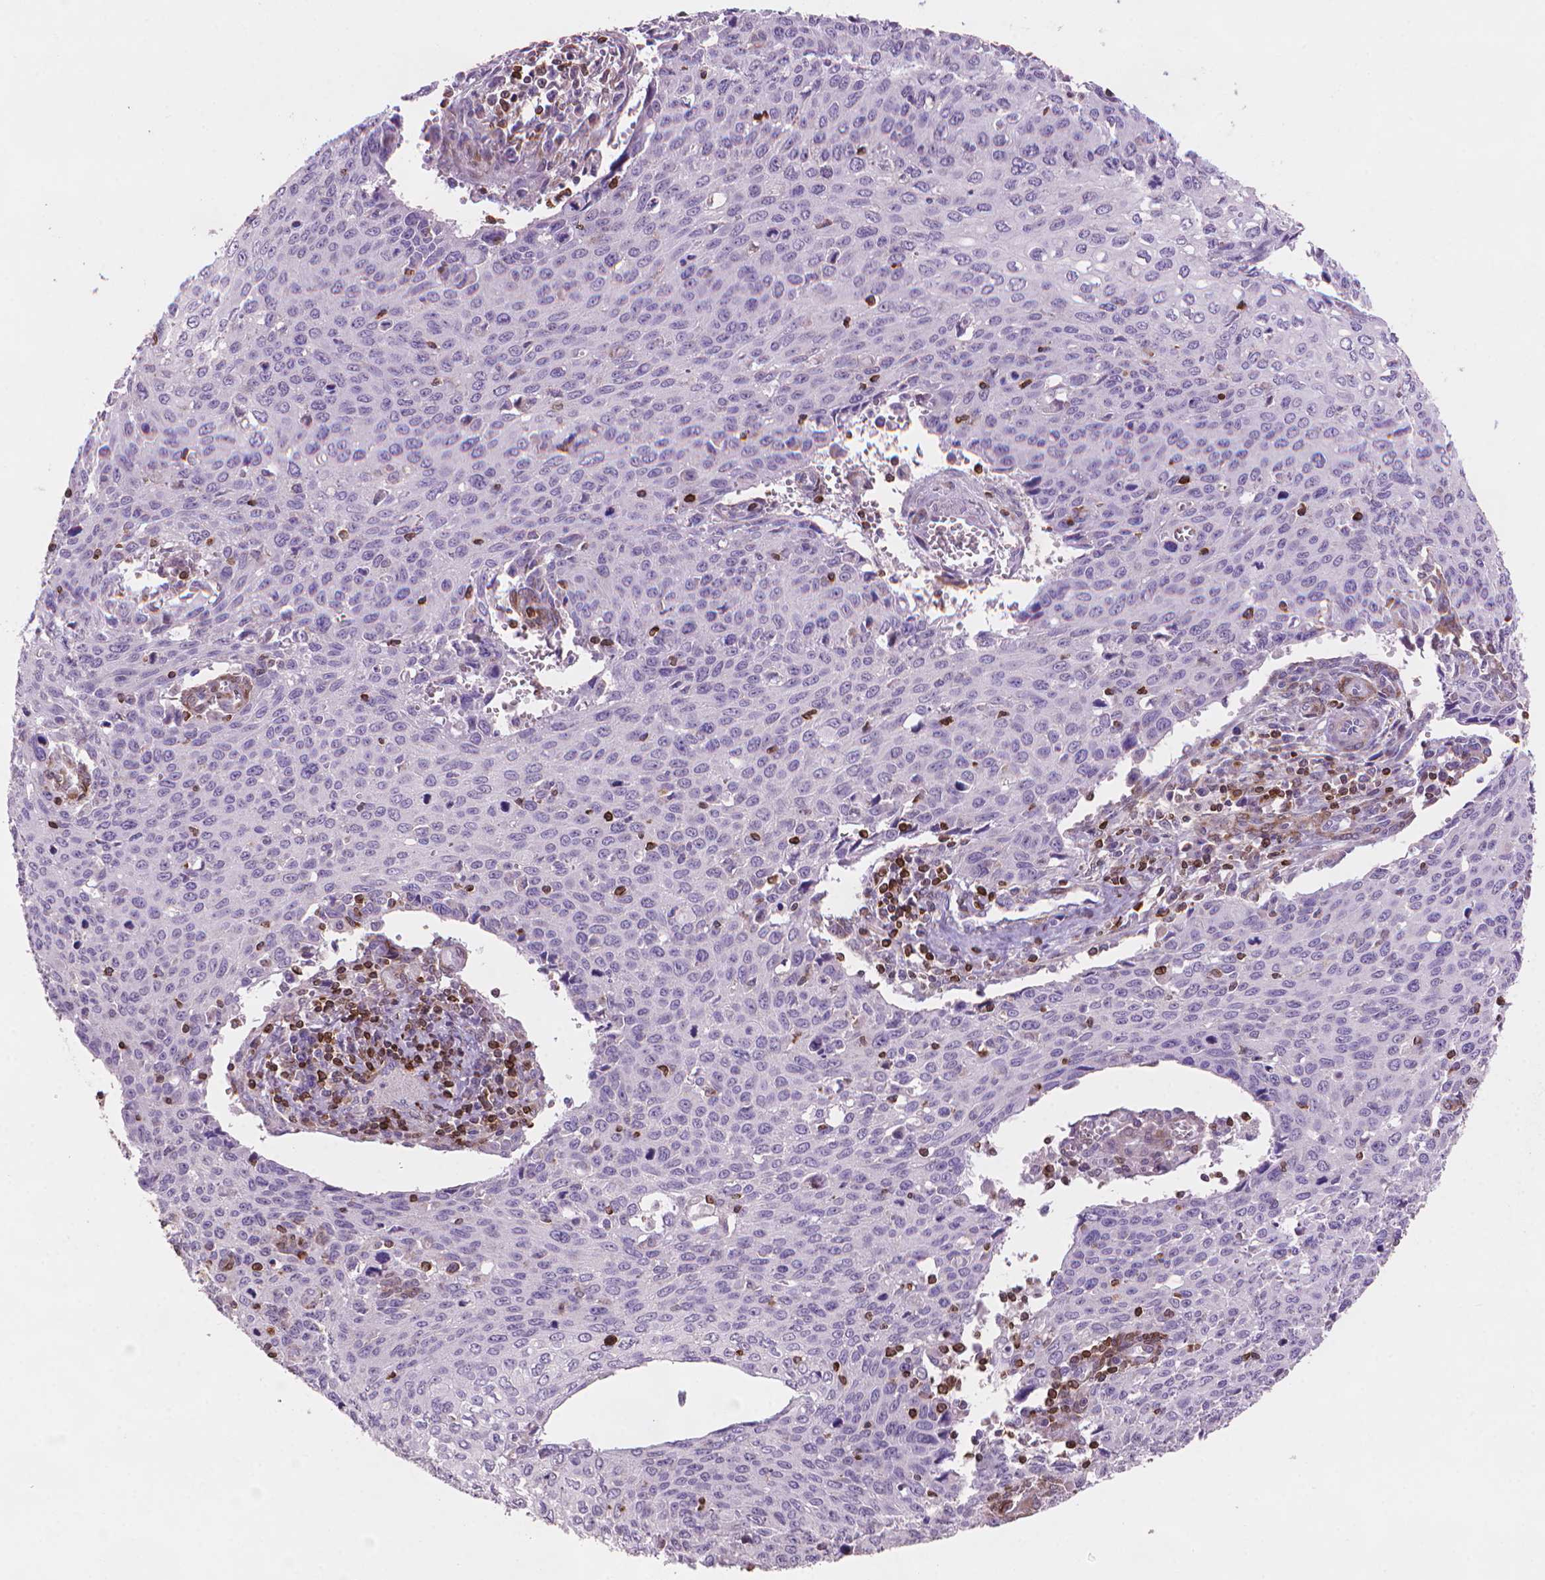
{"staining": {"intensity": "negative", "quantity": "none", "location": "none"}, "tissue": "cervical cancer", "cell_type": "Tumor cells", "image_type": "cancer", "snomed": [{"axis": "morphology", "description": "Squamous cell carcinoma, NOS"}, {"axis": "topography", "description": "Cervix"}], "caption": "Cervical cancer (squamous cell carcinoma) was stained to show a protein in brown. There is no significant expression in tumor cells.", "gene": "BCL2", "patient": {"sex": "female", "age": 38}}